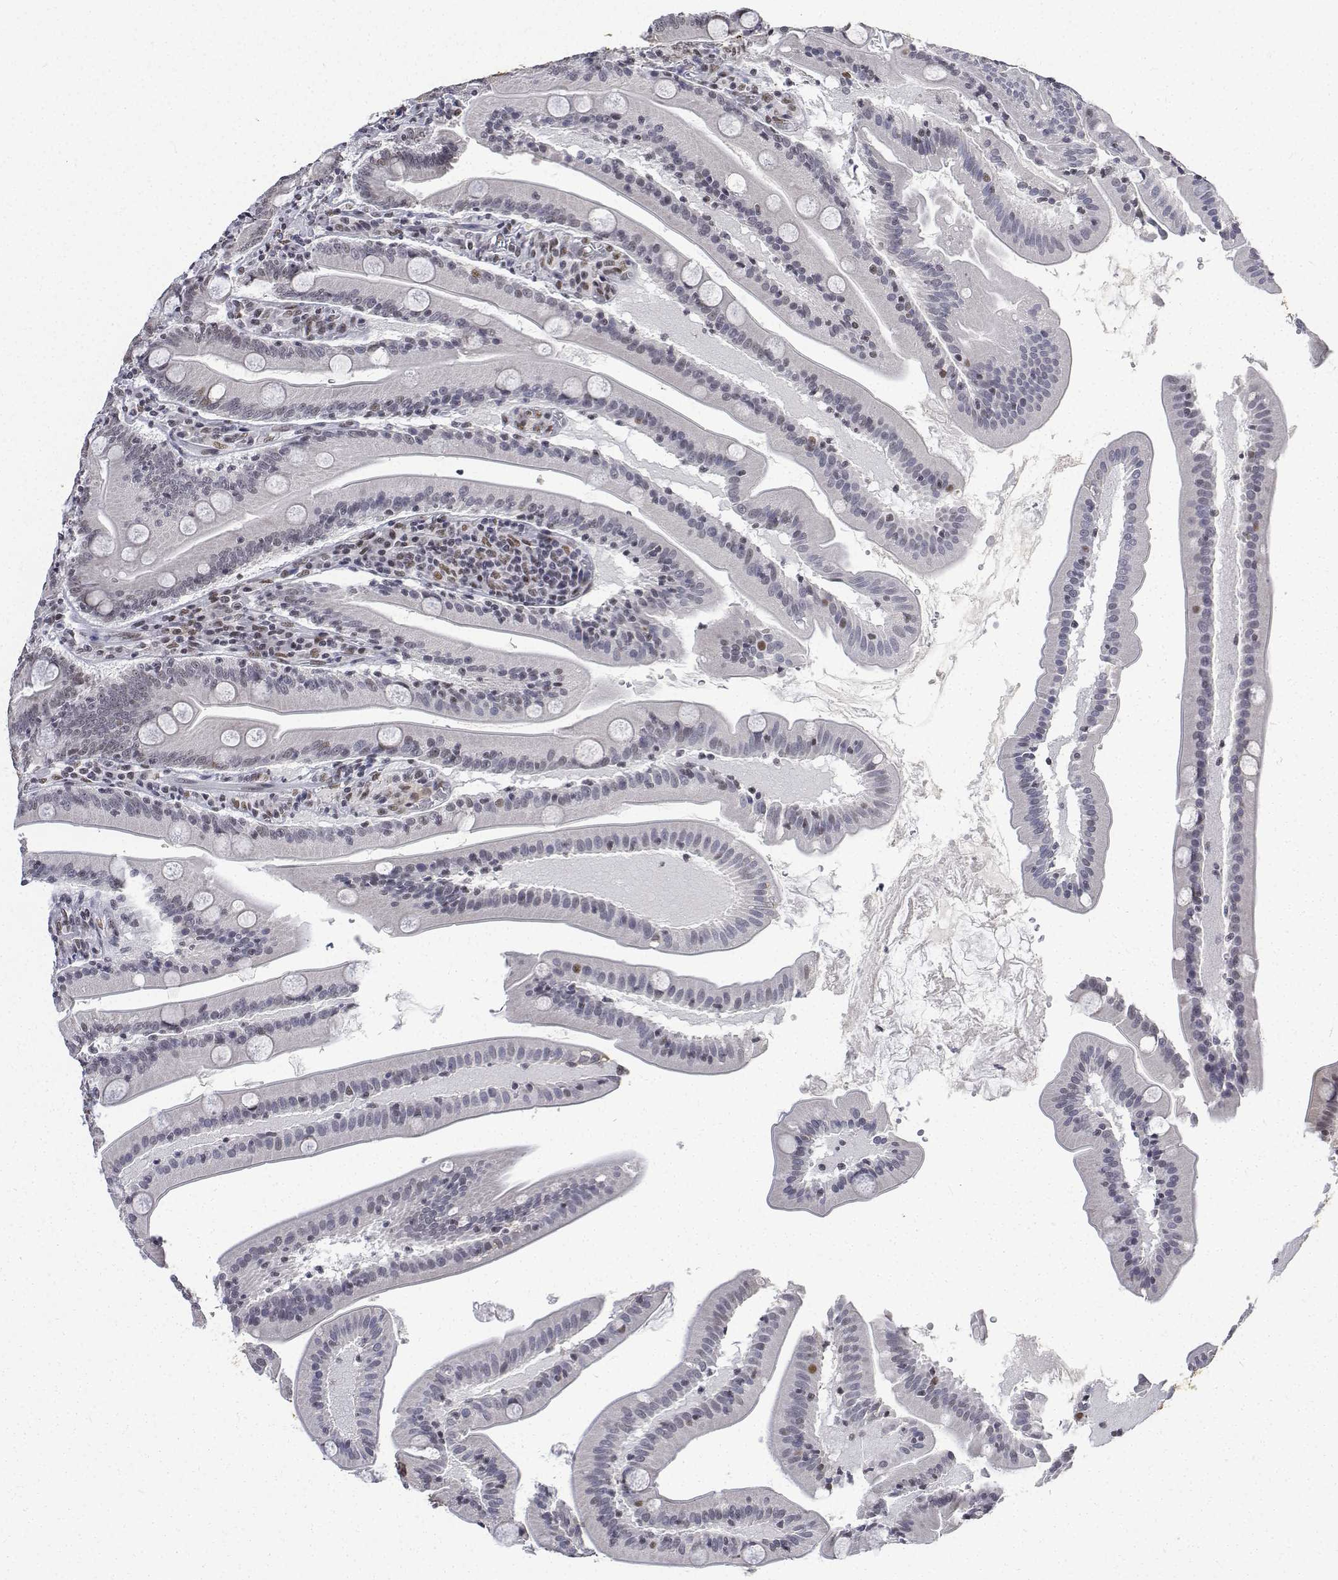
{"staining": {"intensity": "moderate", "quantity": "25%-75%", "location": "nuclear"}, "tissue": "small intestine", "cell_type": "Glandular cells", "image_type": "normal", "snomed": [{"axis": "morphology", "description": "Normal tissue, NOS"}, {"axis": "topography", "description": "Small intestine"}], "caption": "Immunohistochemistry (IHC) of normal small intestine reveals medium levels of moderate nuclear positivity in approximately 25%-75% of glandular cells. The protein is shown in brown color, while the nuclei are stained blue.", "gene": "ATRX", "patient": {"sex": "male", "age": 37}}